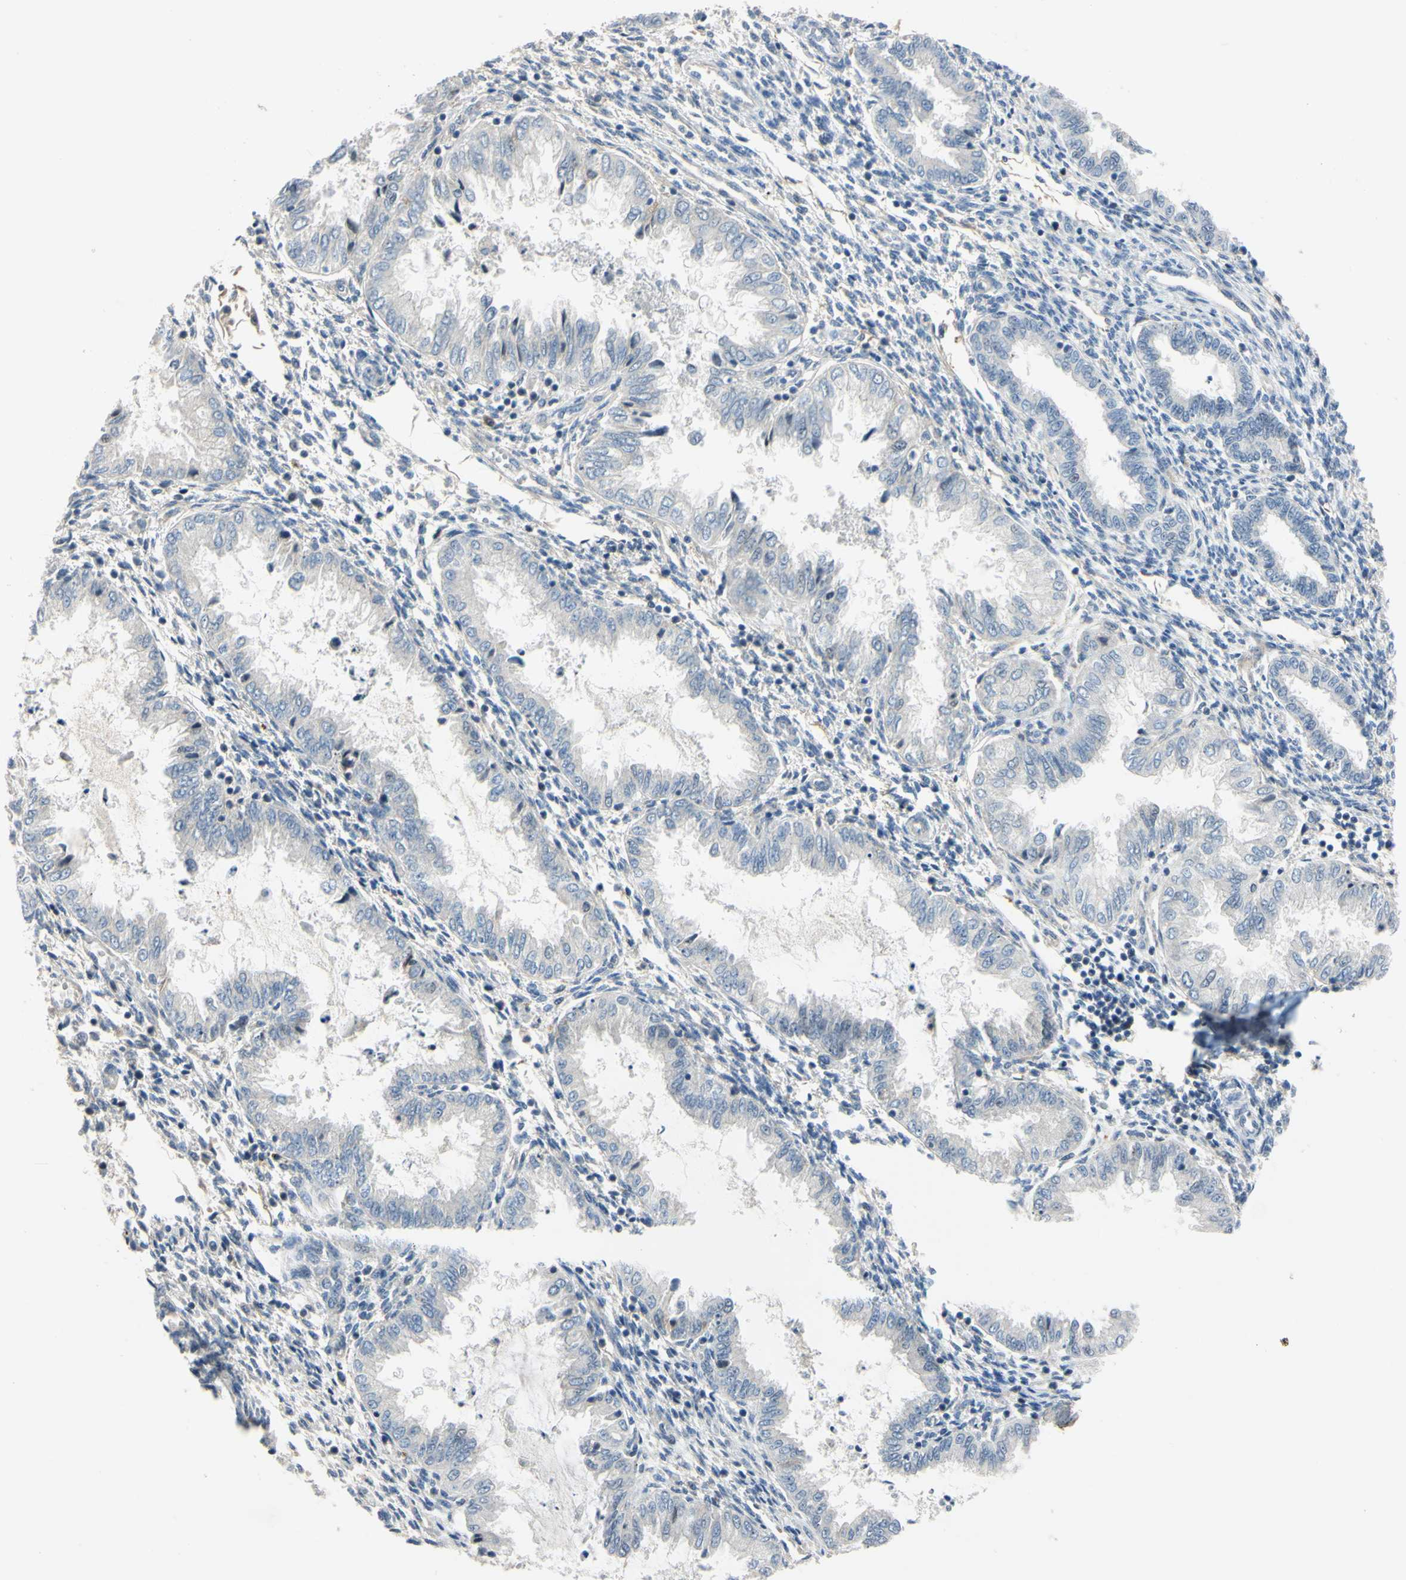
{"staining": {"intensity": "negative", "quantity": "none", "location": "none"}, "tissue": "endometrium", "cell_type": "Cells in endometrial stroma", "image_type": "normal", "snomed": [{"axis": "morphology", "description": "Normal tissue, NOS"}, {"axis": "topography", "description": "Endometrium"}], "caption": "Immunohistochemical staining of benign human endometrium shows no significant positivity in cells in endometrial stroma.", "gene": "LHX9", "patient": {"sex": "female", "age": 33}}